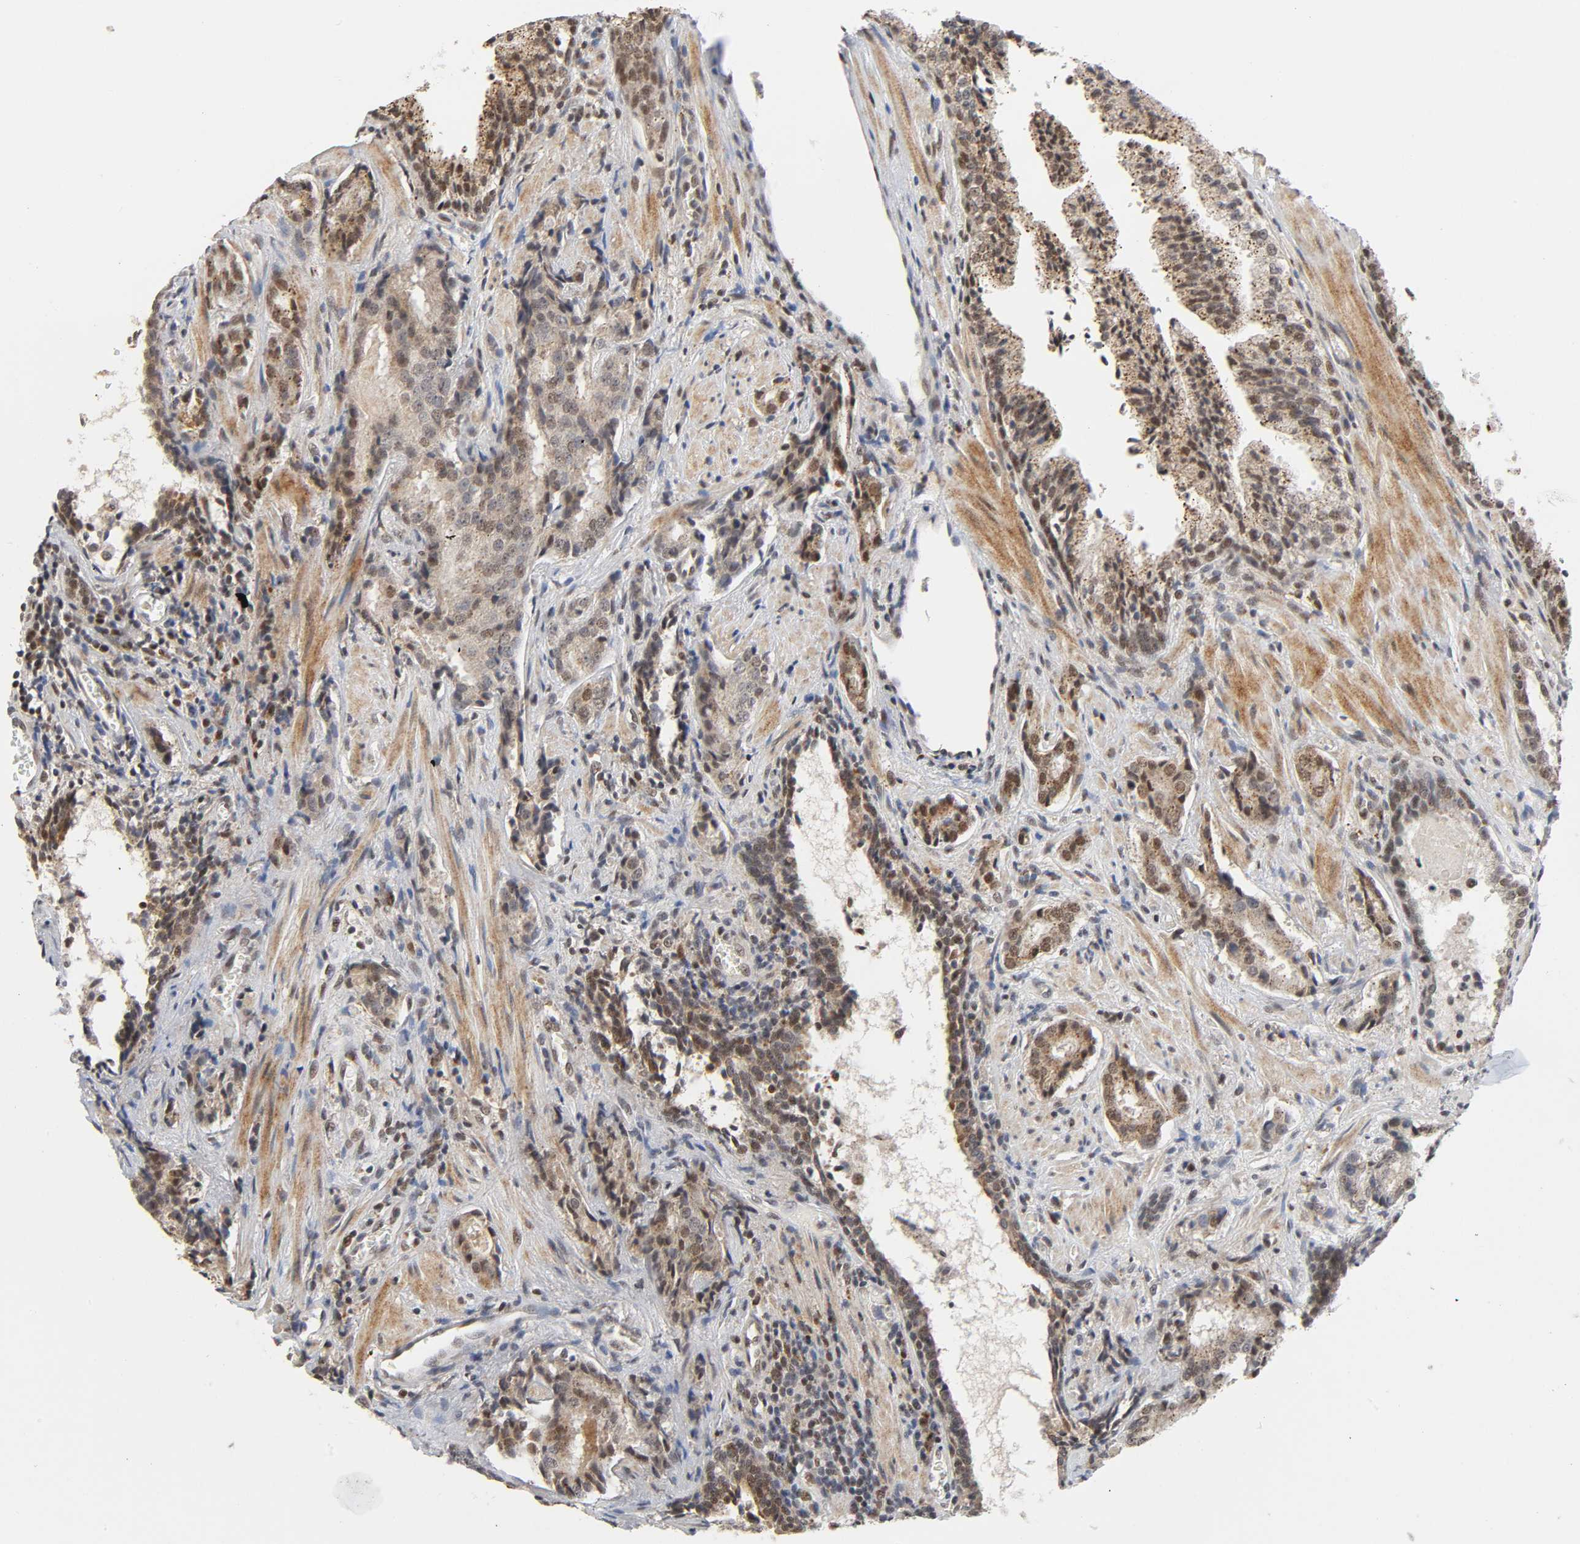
{"staining": {"intensity": "moderate", "quantity": ">75%", "location": "cytoplasmic/membranous,nuclear"}, "tissue": "prostate cancer", "cell_type": "Tumor cells", "image_type": "cancer", "snomed": [{"axis": "morphology", "description": "Adenocarcinoma, High grade"}, {"axis": "topography", "description": "Prostate"}], "caption": "Immunohistochemical staining of human prostate cancer reveals moderate cytoplasmic/membranous and nuclear protein expression in about >75% of tumor cells. (DAB (3,3'-diaminobenzidine) IHC, brown staining for protein, blue staining for nuclei).", "gene": "KAT2B", "patient": {"sex": "male", "age": 58}}